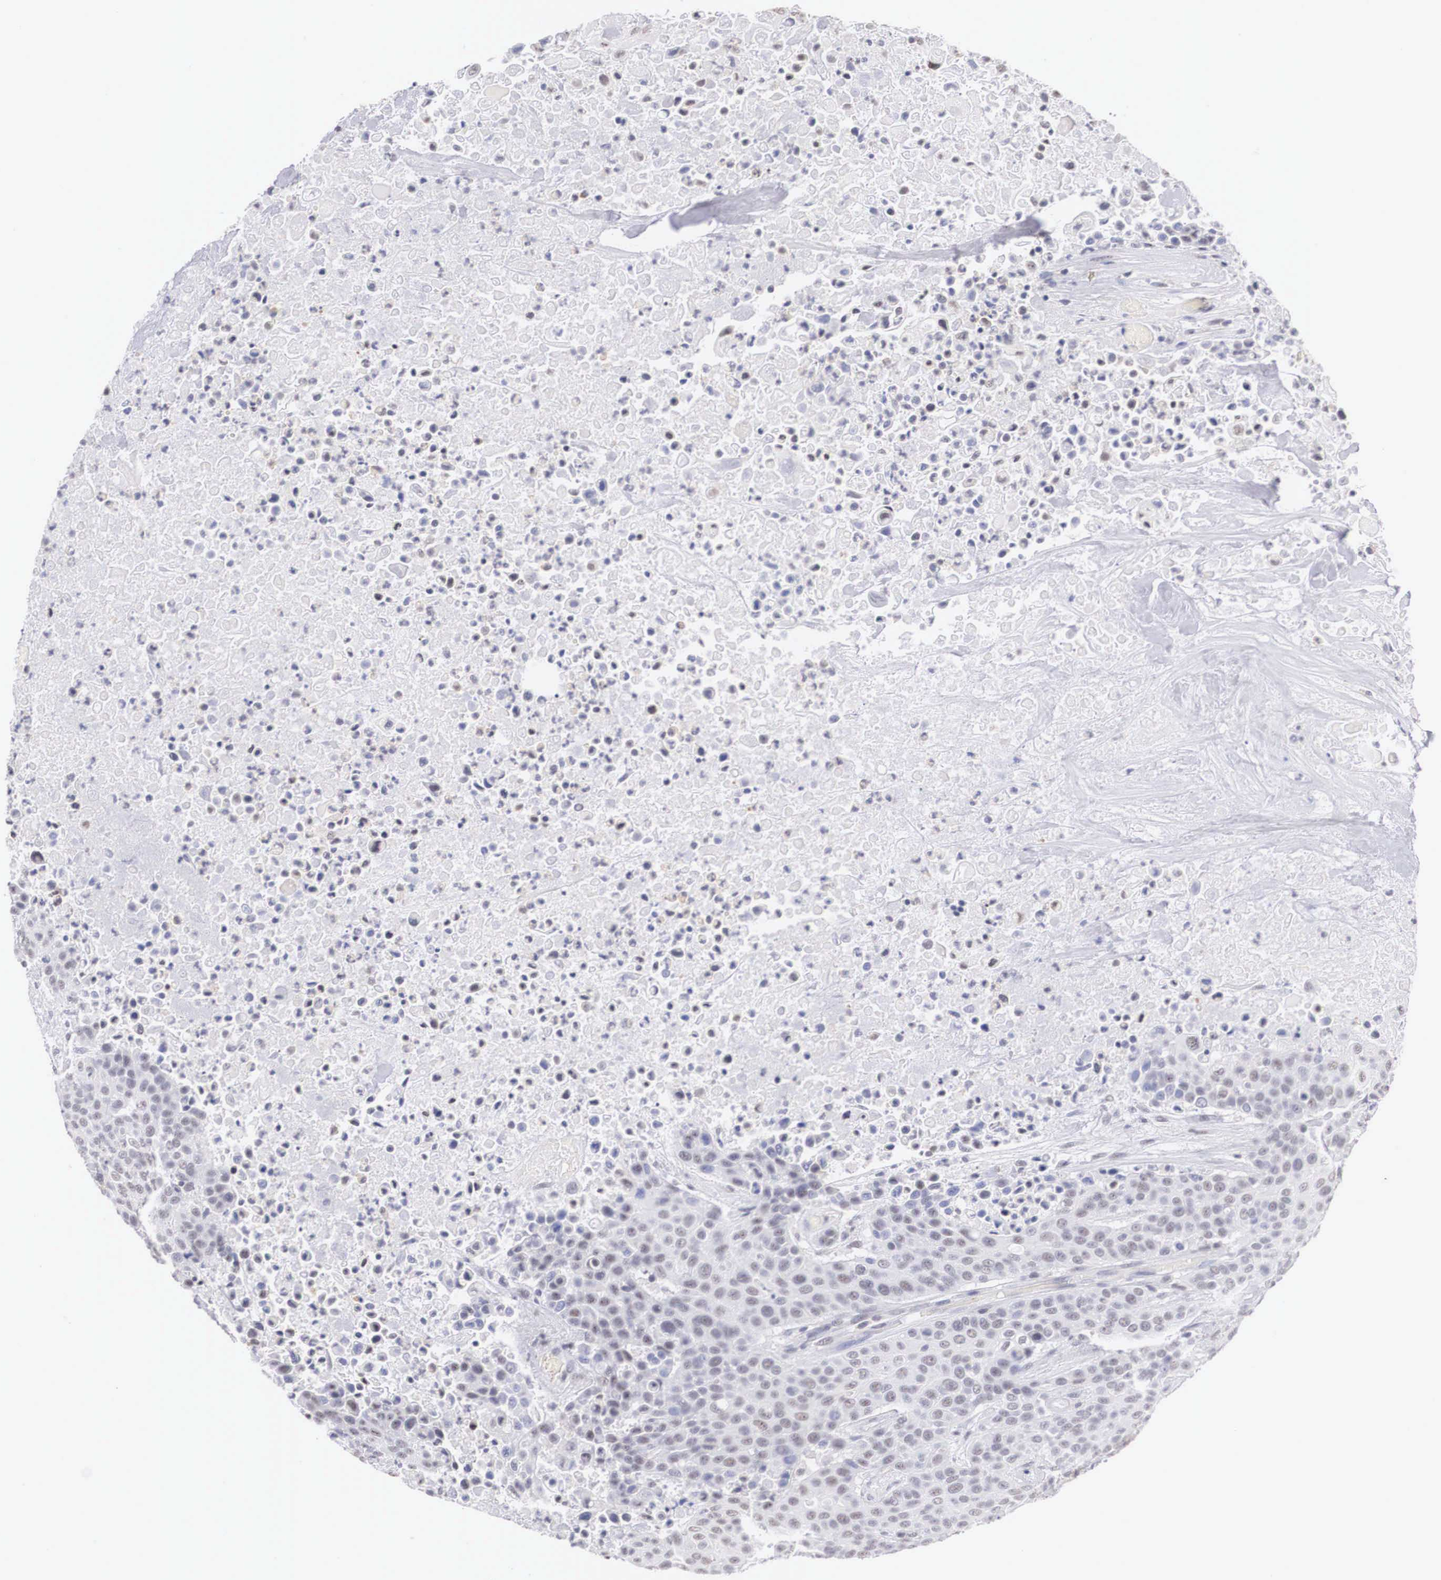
{"staining": {"intensity": "negative", "quantity": "none", "location": "none"}, "tissue": "urothelial cancer", "cell_type": "Tumor cells", "image_type": "cancer", "snomed": [{"axis": "morphology", "description": "Urothelial carcinoma, High grade"}, {"axis": "topography", "description": "Urinary bladder"}], "caption": "Human urothelial cancer stained for a protein using IHC displays no expression in tumor cells.", "gene": "FAM47A", "patient": {"sex": "male", "age": 74}}